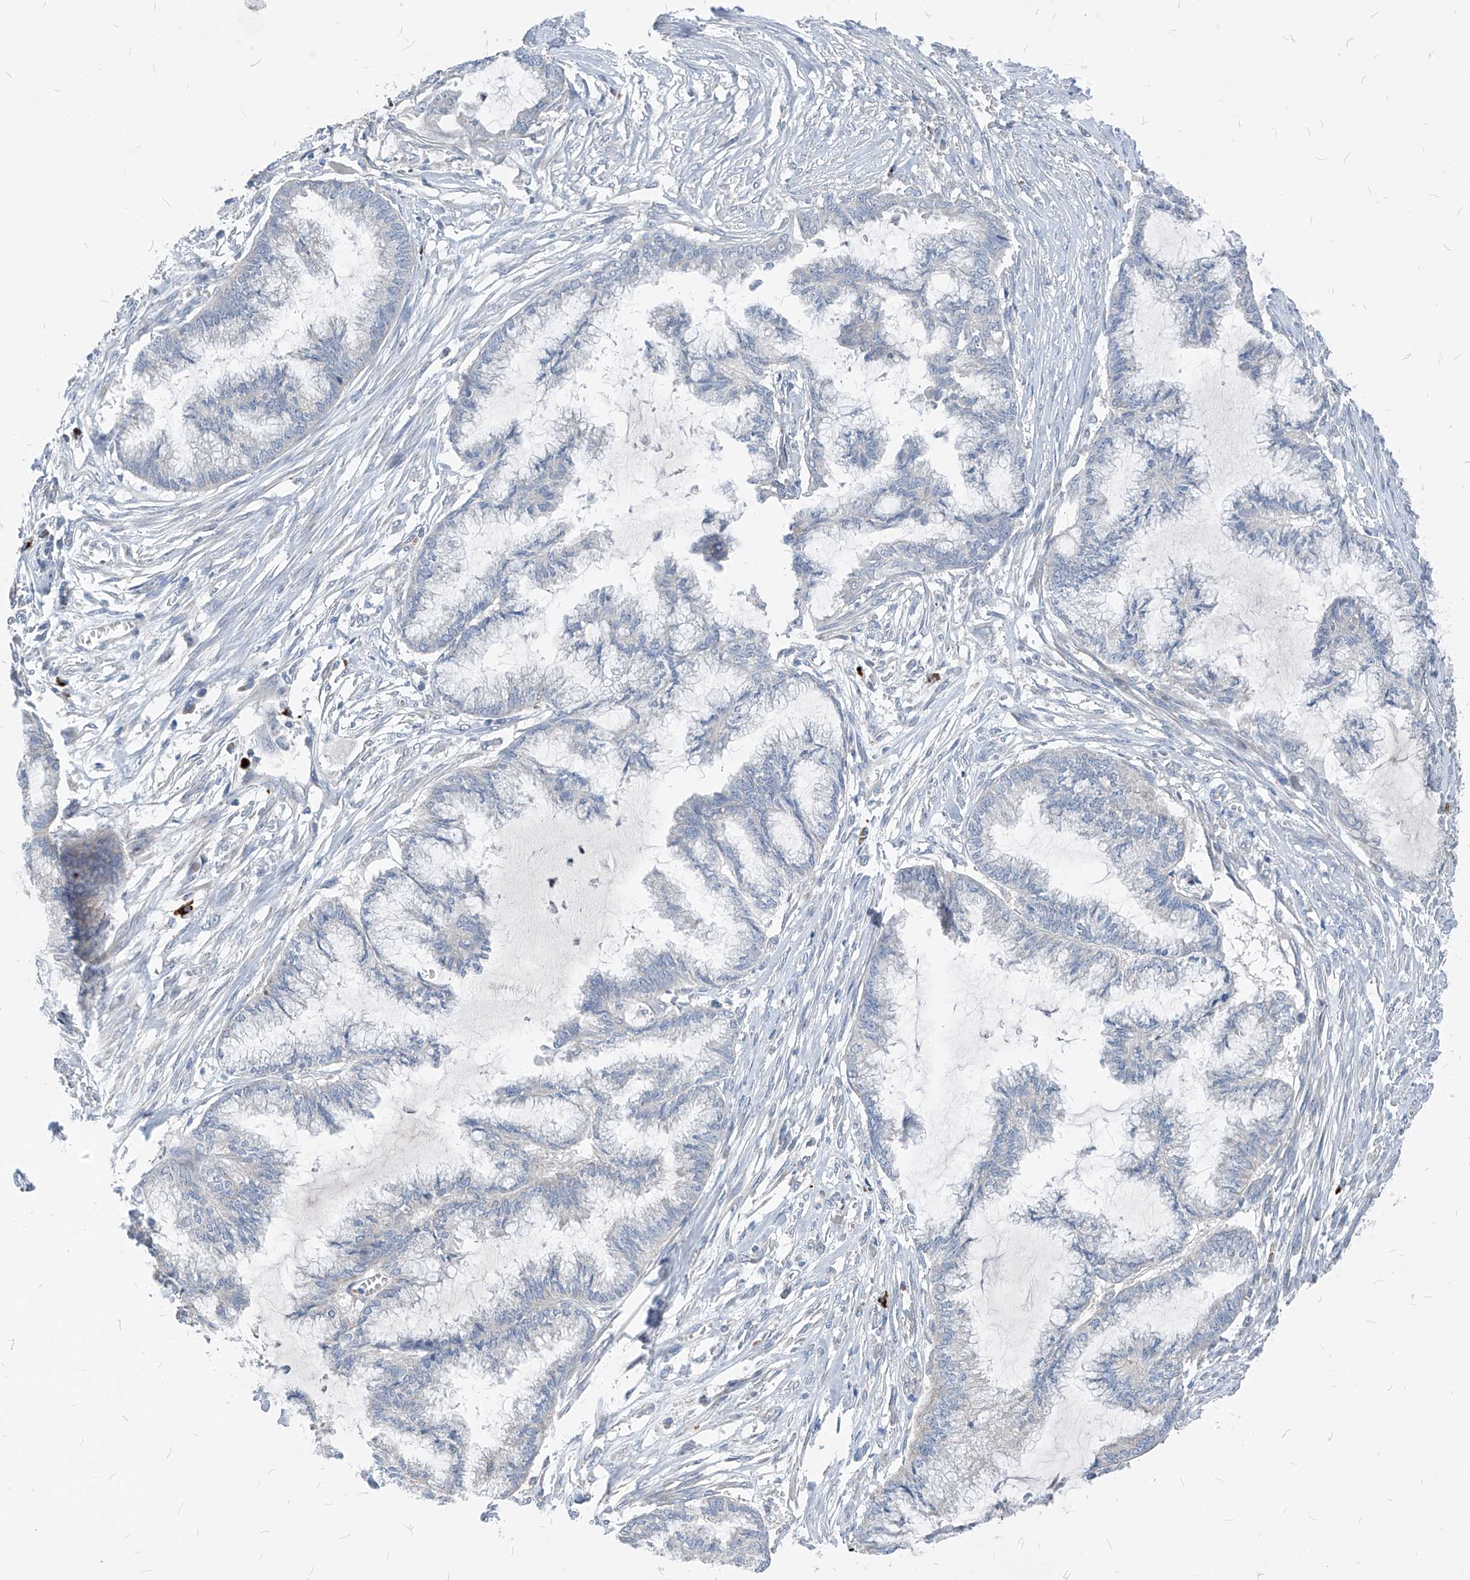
{"staining": {"intensity": "negative", "quantity": "none", "location": "none"}, "tissue": "endometrial cancer", "cell_type": "Tumor cells", "image_type": "cancer", "snomed": [{"axis": "morphology", "description": "Adenocarcinoma, NOS"}, {"axis": "topography", "description": "Endometrium"}], "caption": "Immunohistochemistry (IHC) image of neoplastic tissue: endometrial cancer (adenocarcinoma) stained with DAB (3,3'-diaminobenzidine) reveals no significant protein positivity in tumor cells.", "gene": "CHMP2B", "patient": {"sex": "female", "age": 86}}